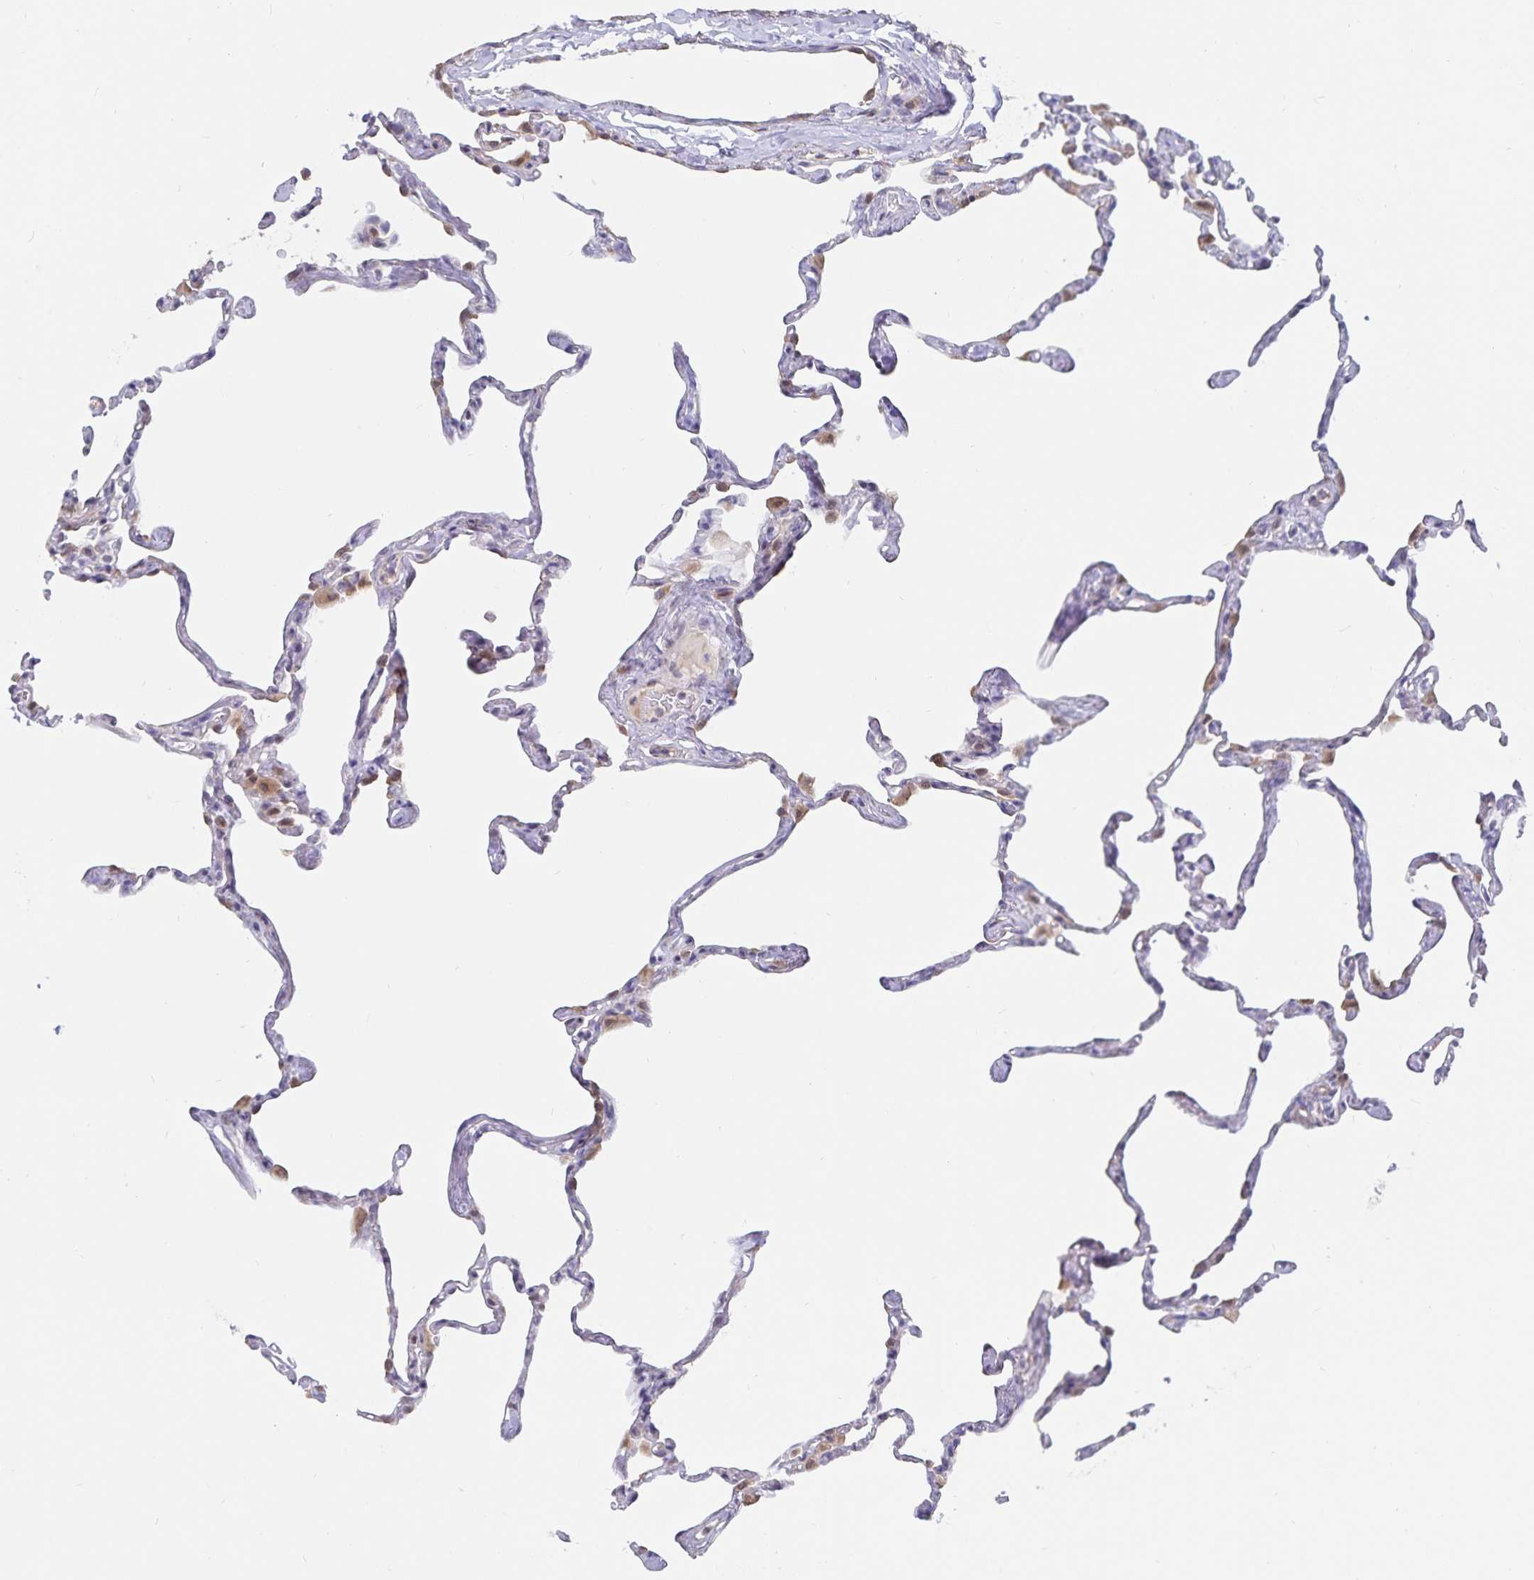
{"staining": {"intensity": "negative", "quantity": "none", "location": "none"}, "tissue": "lung", "cell_type": "Alveolar cells", "image_type": "normal", "snomed": [{"axis": "morphology", "description": "Normal tissue, NOS"}, {"axis": "topography", "description": "Lung"}], "caption": "A micrograph of human lung is negative for staining in alveolar cells. (IHC, brightfield microscopy, high magnification).", "gene": "ATP2A2", "patient": {"sex": "male", "age": 65}}